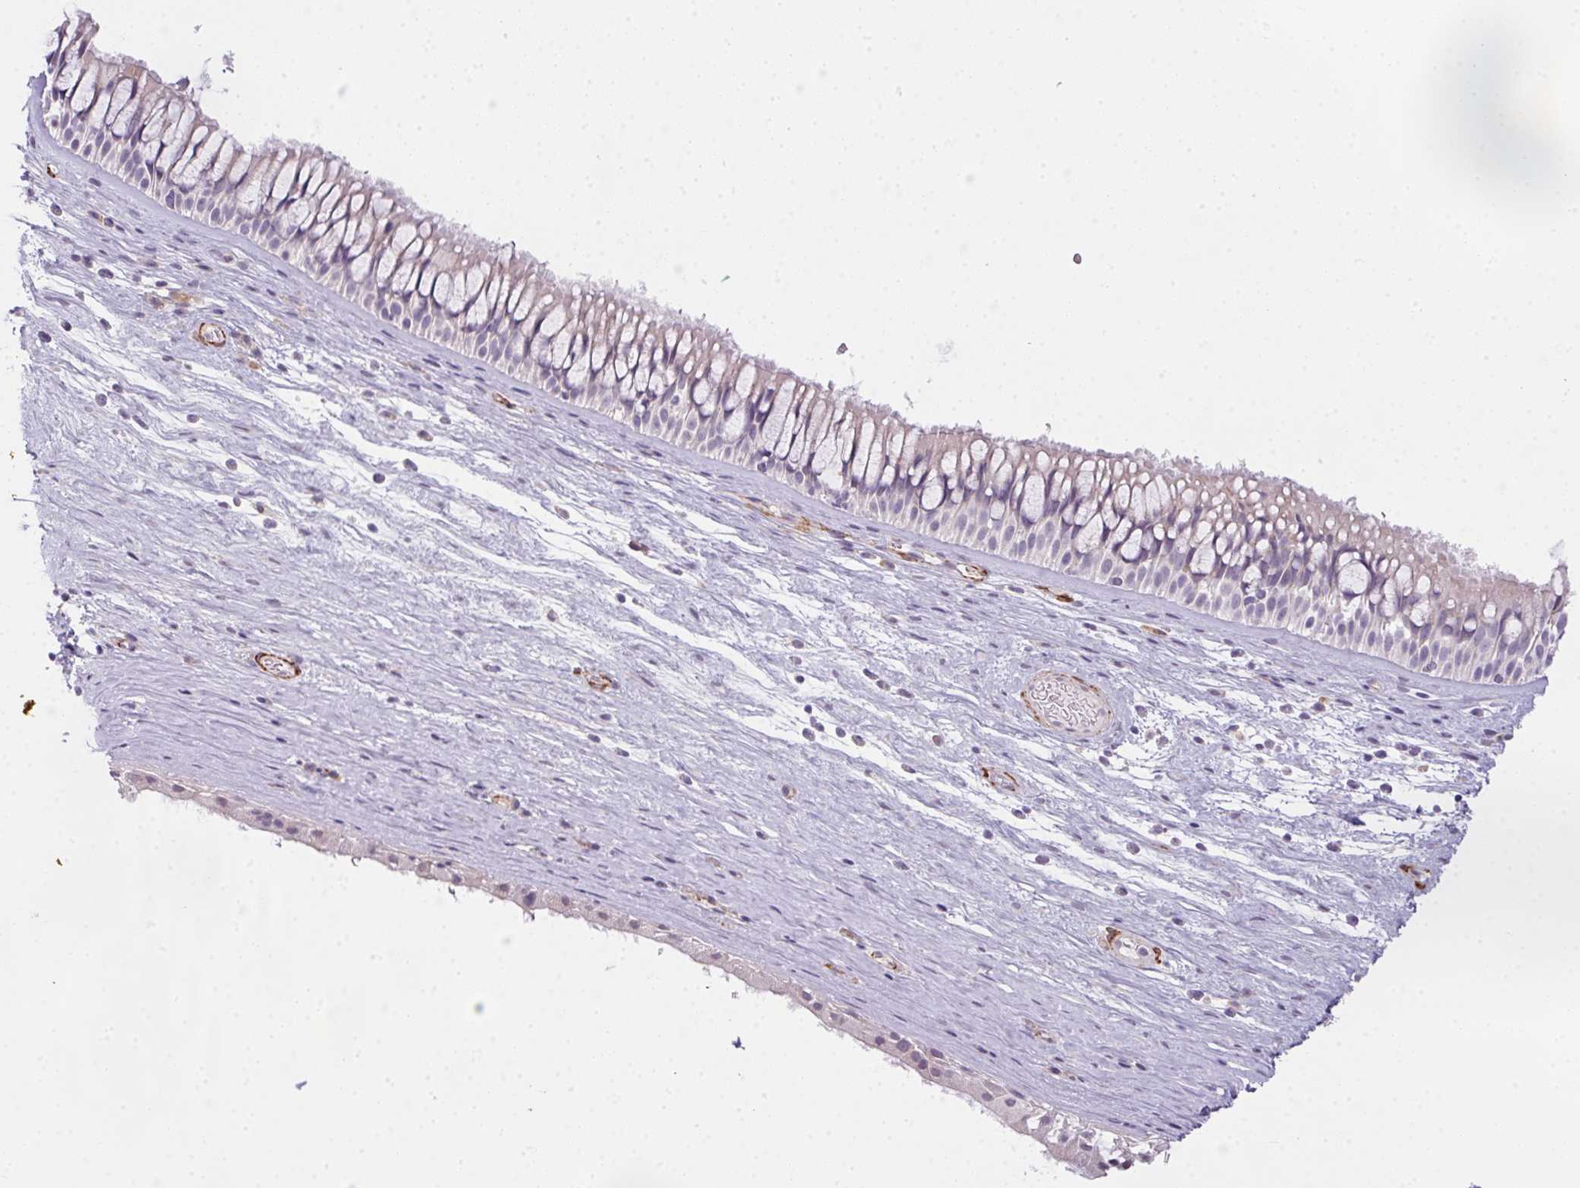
{"staining": {"intensity": "negative", "quantity": "none", "location": "none"}, "tissue": "nasopharynx", "cell_type": "Respiratory epithelial cells", "image_type": "normal", "snomed": [{"axis": "morphology", "description": "Normal tissue, NOS"}, {"axis": "topography", "description": "Nasopharynx"}], "caption": "Protein analysis of benign nasopharynx demonstrates no significant positivity in respiratory epithelial cells. (Immunohistochemistry (ihc), brightfield microscopy, high magnification).", "gene": "HRC", "patient": {"sex": "male", "age": 74}}